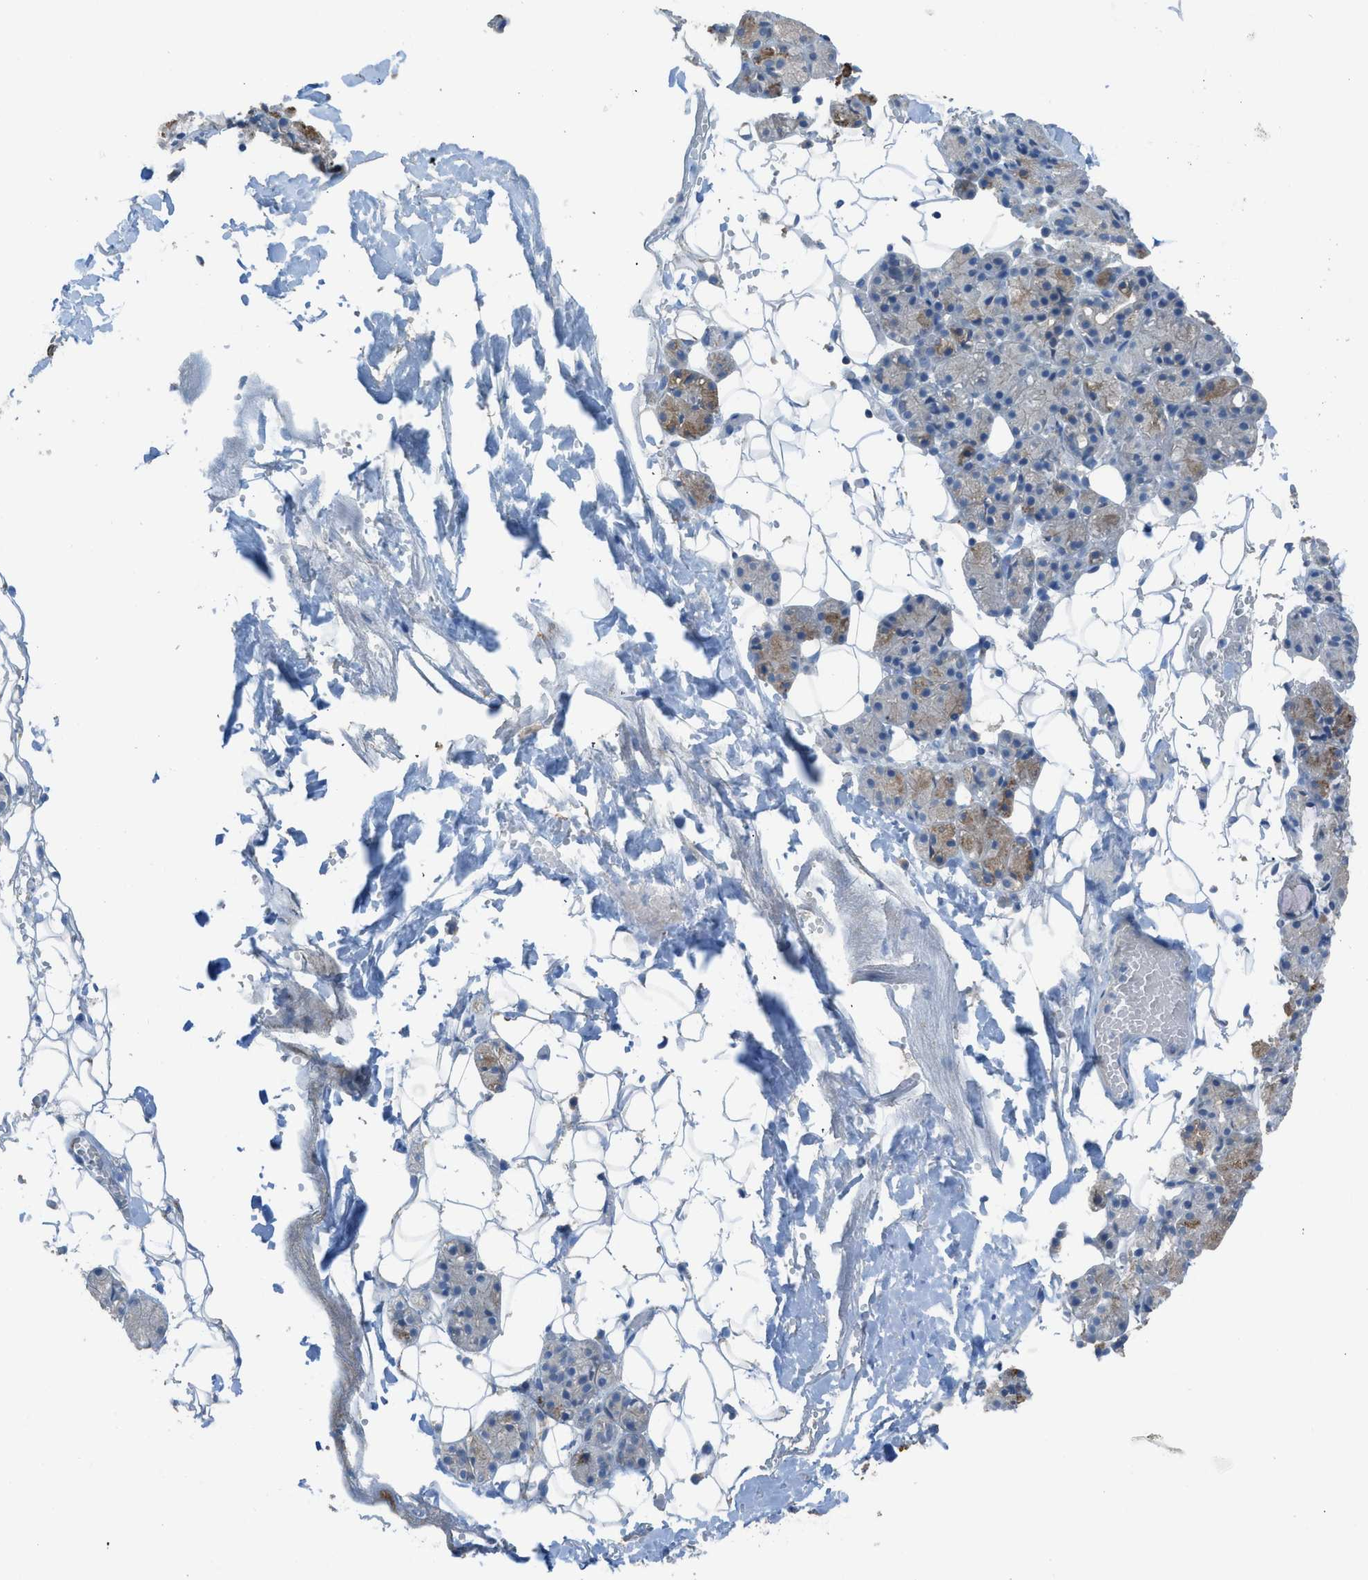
{"staining": {"intensity": "moderate", "quantity": "<25%", "location": "cytoplasmic/membranous"}, "tissue": "salivary gland", "cell_type": "Glandular cells", "image_type": "normal", "snomed": [{"axis": "morphology", "description": "Normal tissue, NOS"}, {"axis": "topography", "description": "Salivary gland"}], "caption": "Moderate cytoplasmic/membranous positivity is appreciated in approximately <25% of glandular cells in unremarkable salivary gland. The staining was performed using DAB (3,3'-diaminobenzidine), with brown indicating positive protein expression. Nuclei are stained blue with hematoxylin.", "gene": "TIMD4", "patient": {"sex": "male", "age": 63}}